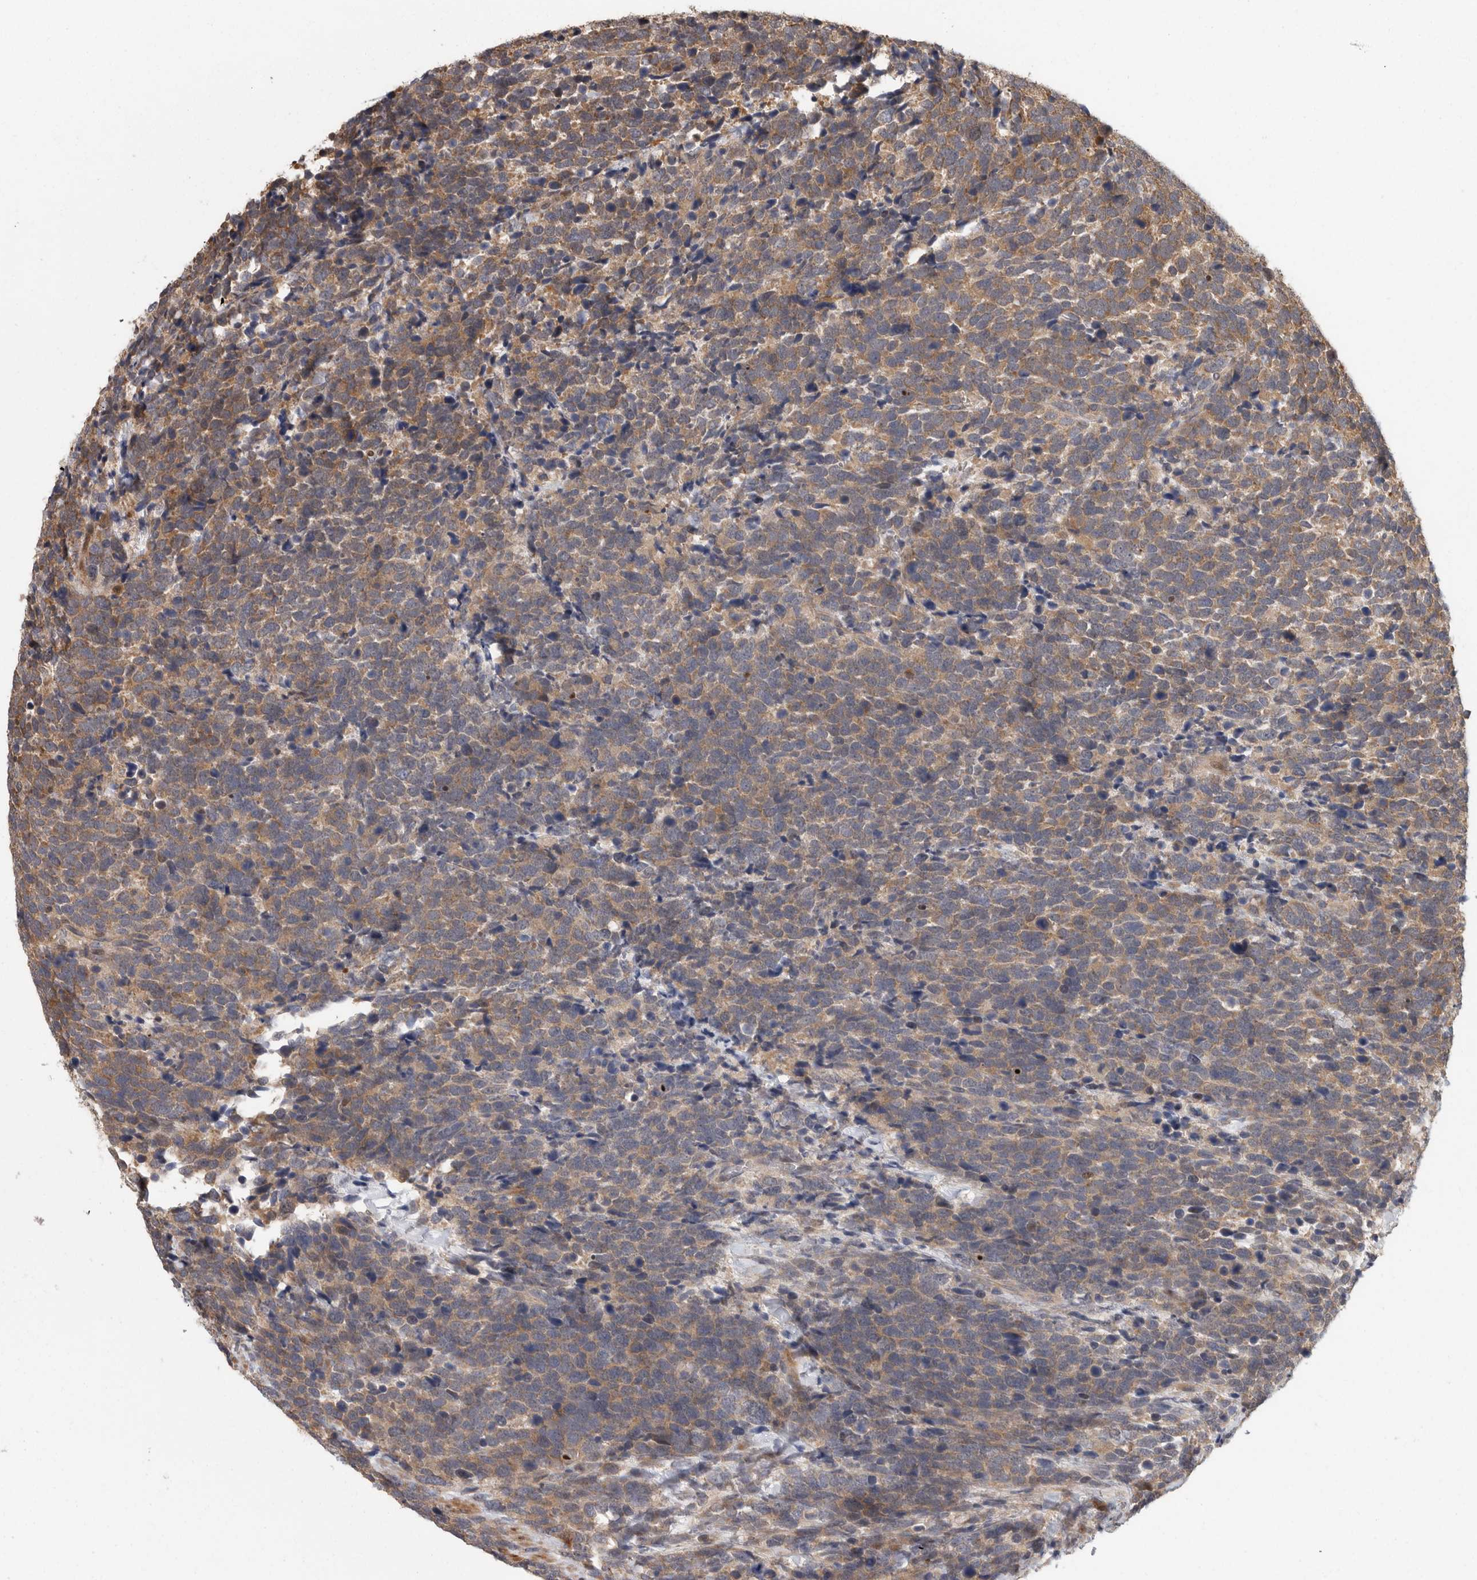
{"staining": {"intensity": "weak", "quantity": ">75%", "location": "cytoplasmic/membranous"}, "tissue": "urothelial cancer", "cell_type": "Tumor cells", "image_type": "cancer", "snomed": [{"axis": "morphology", "description": "Urothelial carcinoma, High grade"}, {"axis": "topography", "description": "Urinary bladder"}], "caption": "Protein staining by immunohistochemistry (IHC) displays weak cytoplasmic/membranous expression in about >75% of tumor cells in urothelial cancer. (DAB (3,3'-diaminobenzidine) IHC, brown staining for protein, blue staining for nuclei).", "gene": "SWT1", "patient": {"sex": "female", "age": 82}}